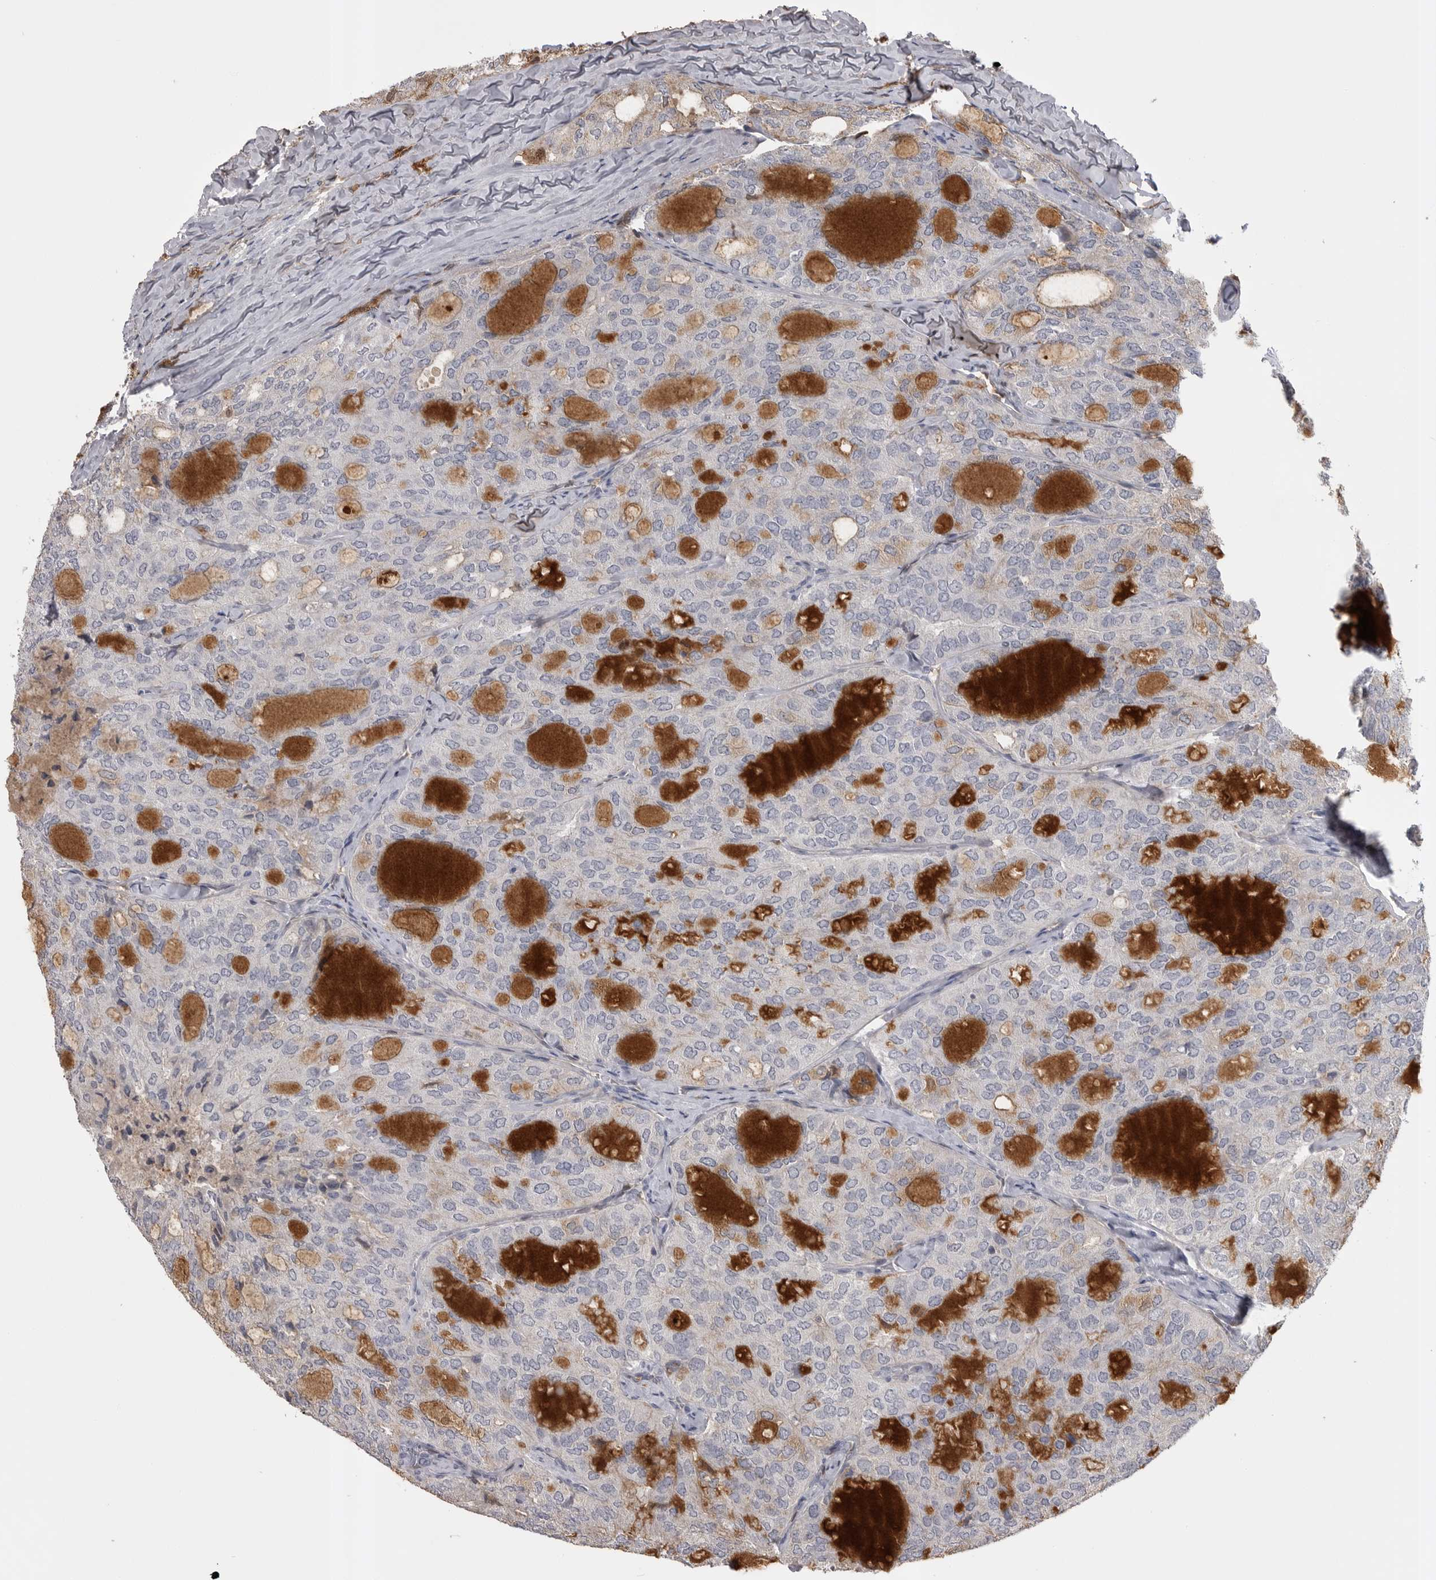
{"staining": {"intensity": "weak", "quantity": "<25%", "location": "nuclear"}, "tissue": "thyroid cancer", "cell_type": "Tumor cells", "image_type": "cancer", "snomed": [{"axis": "morphology", "description": "Follicular adenoma carcinoma, NOS"}, {"axis": "topography", "description": "Thyroid gland"}], "caption": "Thyroid cancer (follicular adenoma carcinoma) stained for a protein using IHC displays no staining tumor cells.", "gene": "AHSG", "patient": {"sex": "male", "age": 75}}